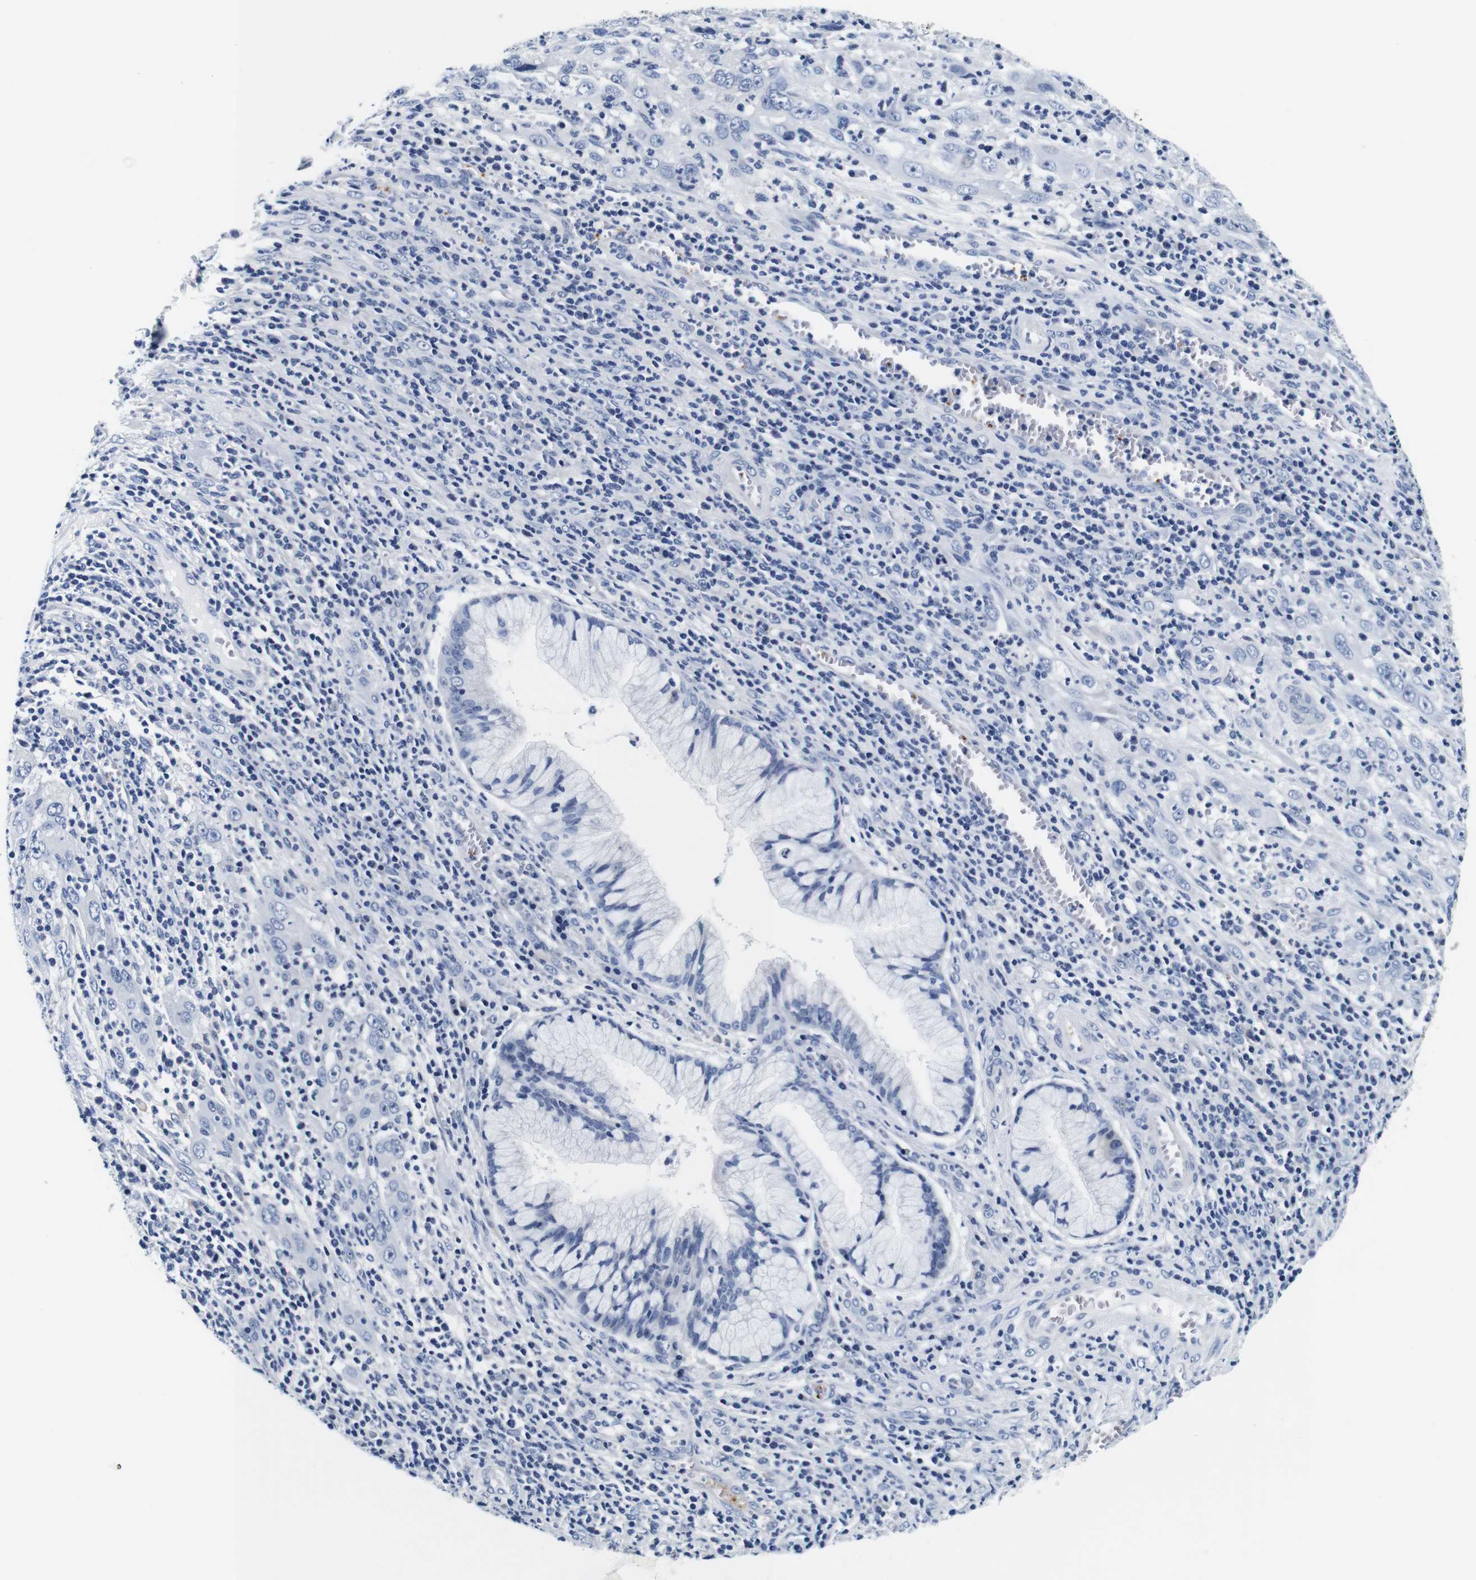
{"staining": {"intensity": "negative", "quantity": "none", "location": "none"}, "tissue": "cervical cancer", "cell_type": "Tumor cells", "image_type": "cancer", "snomed": [{"axis": "morphology", "description": "Squamous cell carcinoma, NOS"}, {"axis": "topography", "description": "Cervix"}], "caption": "Immunohistochemical staining of cervical cancer (squamous cell carcinoma) exhibits no significant positivity in tumor cells. (DAB IHC with hematoxylin counter stain).", "gene": "GP1BA", "patient": {"sex": "female", "age": 32}}